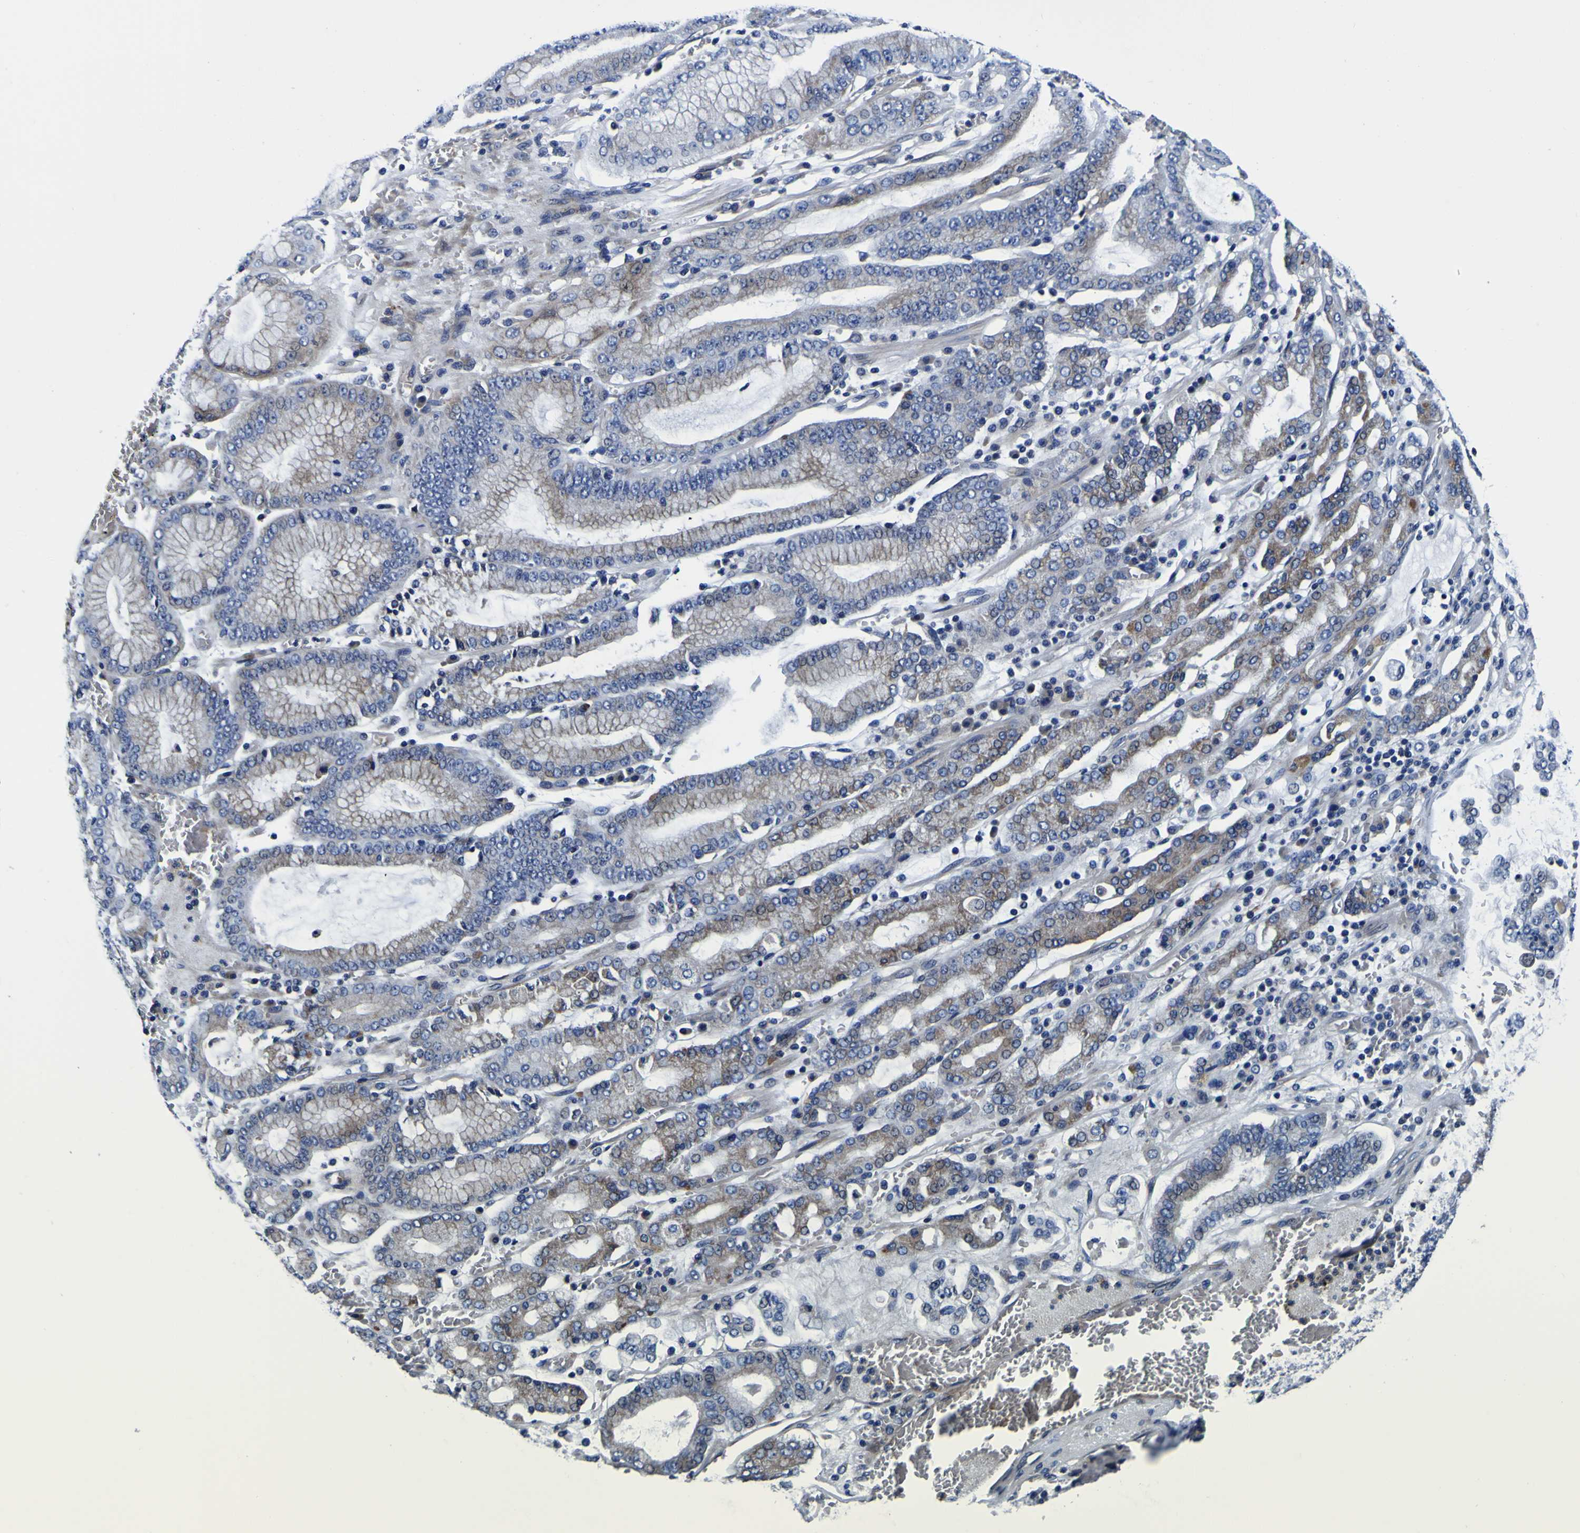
{"staining": {"intensity": "moderate", "quantity": ">75%", "location": "cytoplasmic/membranous"}, "tissue": "stomach cancer", "cell_type": "Tumor cells", "image_type": "cancer", "snomed": [{"axis": "morphology", "description": "Adenocarcinoma, NOS"}, {"axis": "topography", "description": "Stomach"}], "caption": "An immunohistochemistry micrograph of neoplastic tissue is shown. Protein staining in brown highlights moderate cytoplasmic/membranous positivity in stomach cancer within tumor cells.", "gene": "PDLIM4", "patient": {"sex": "male", "age": 76}}